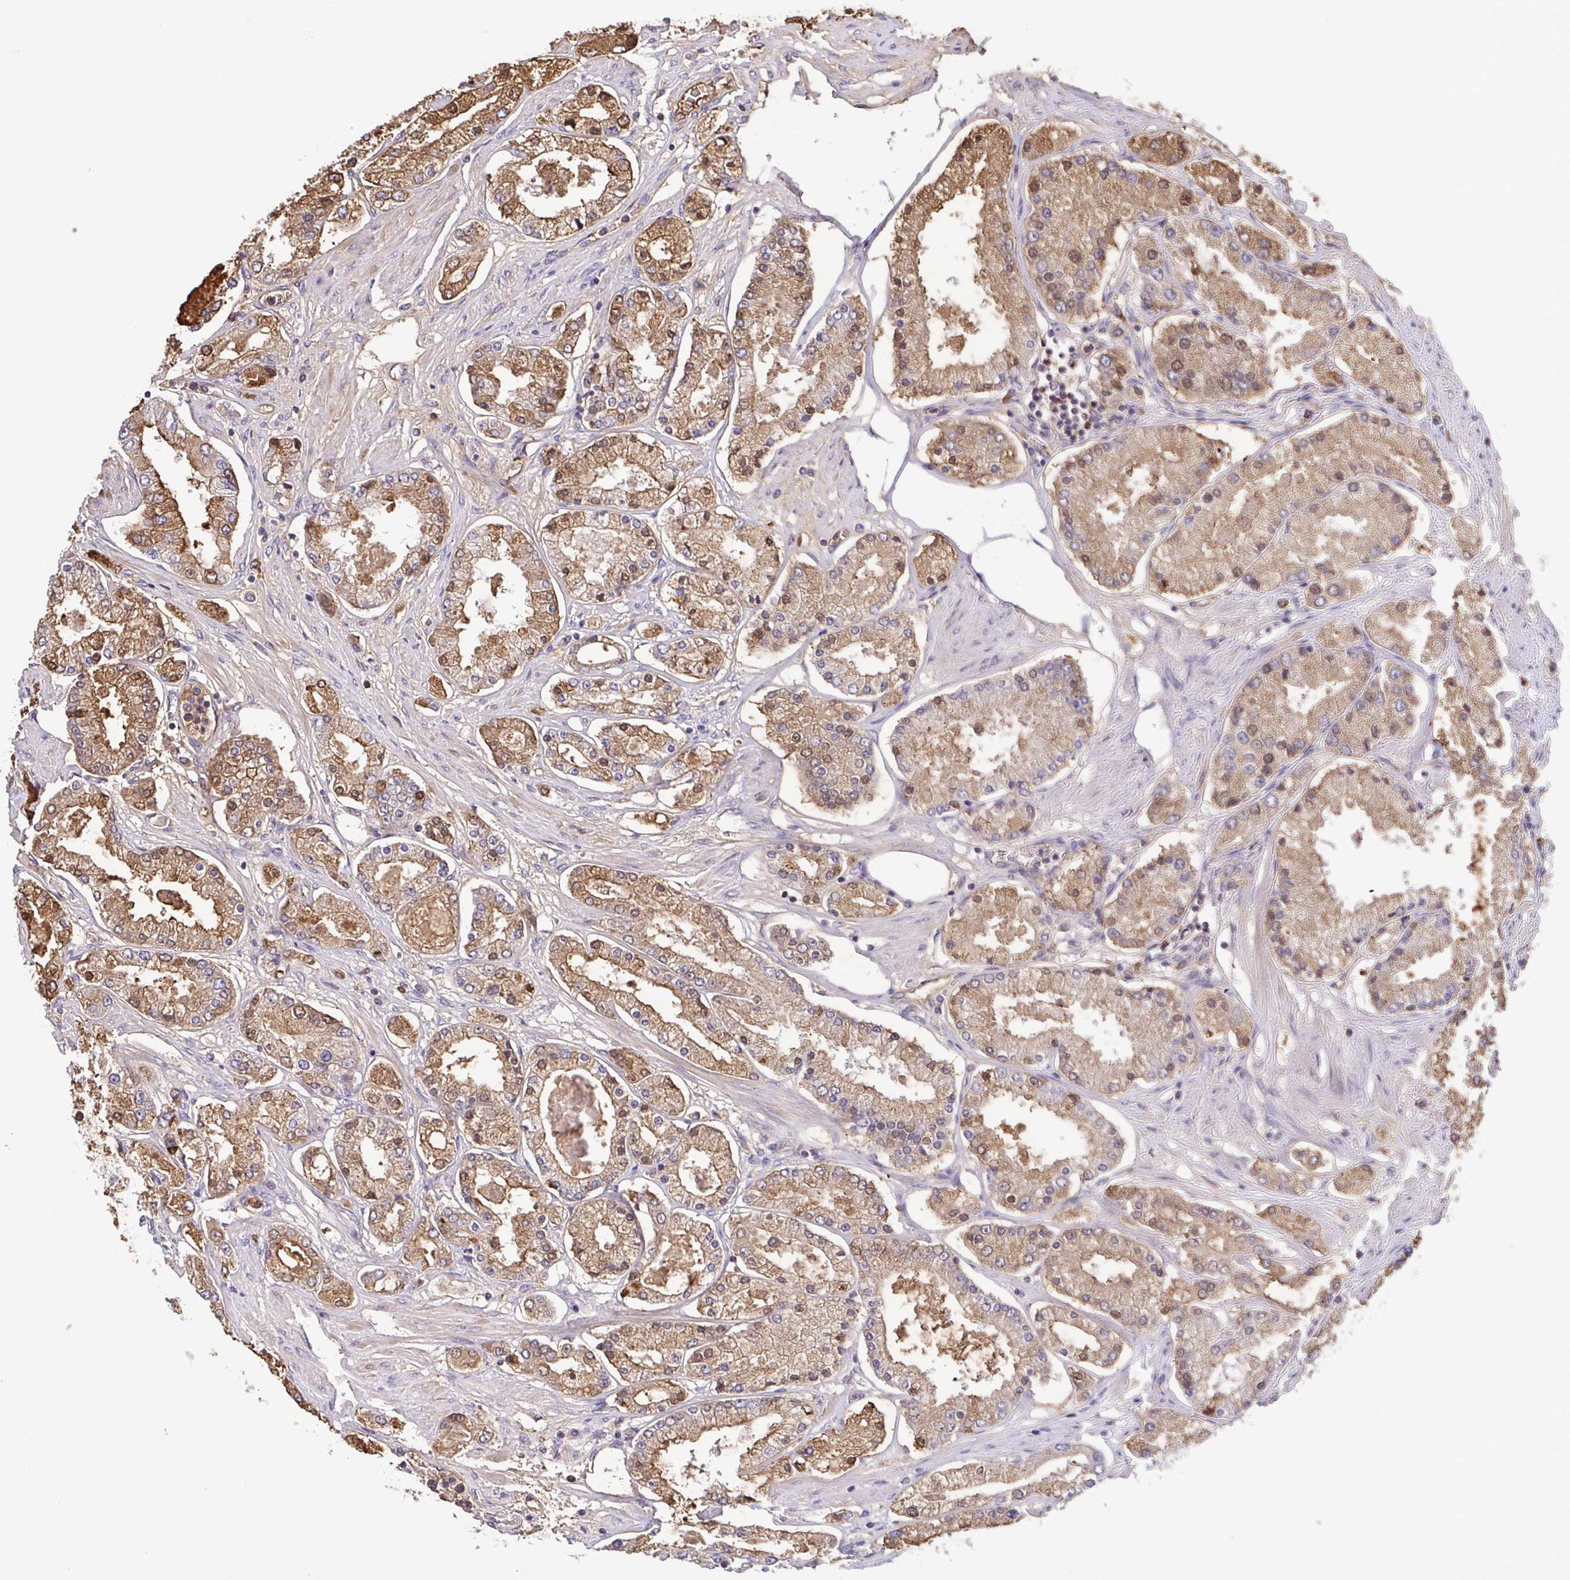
{"staining": {"intensity": "moderate", "quantity": ">75%", "location": "cytoplasmic/membranous,nuclear"}, "tissue": "prostate cancer", "cell_type": "Tumor cells", "image_type": "cancer", "snomed": [{"axis": "morphology", "description": "Adenocarcinoma, High grade"}, {"axis": "topography", "description": "Prostate"}], "caption": "Immunohistochemical staining of human adenocarcinoma (high-grade) (prostate) shows moderate cytoplasmic/membranous and nuclear protein expression in about >75% of tumor cells. (DAB IHC, brown staining for protein, blue staining for nuclei).", "gene": "OSBPL7", "patient": {"sex": "male", "age": 69}}